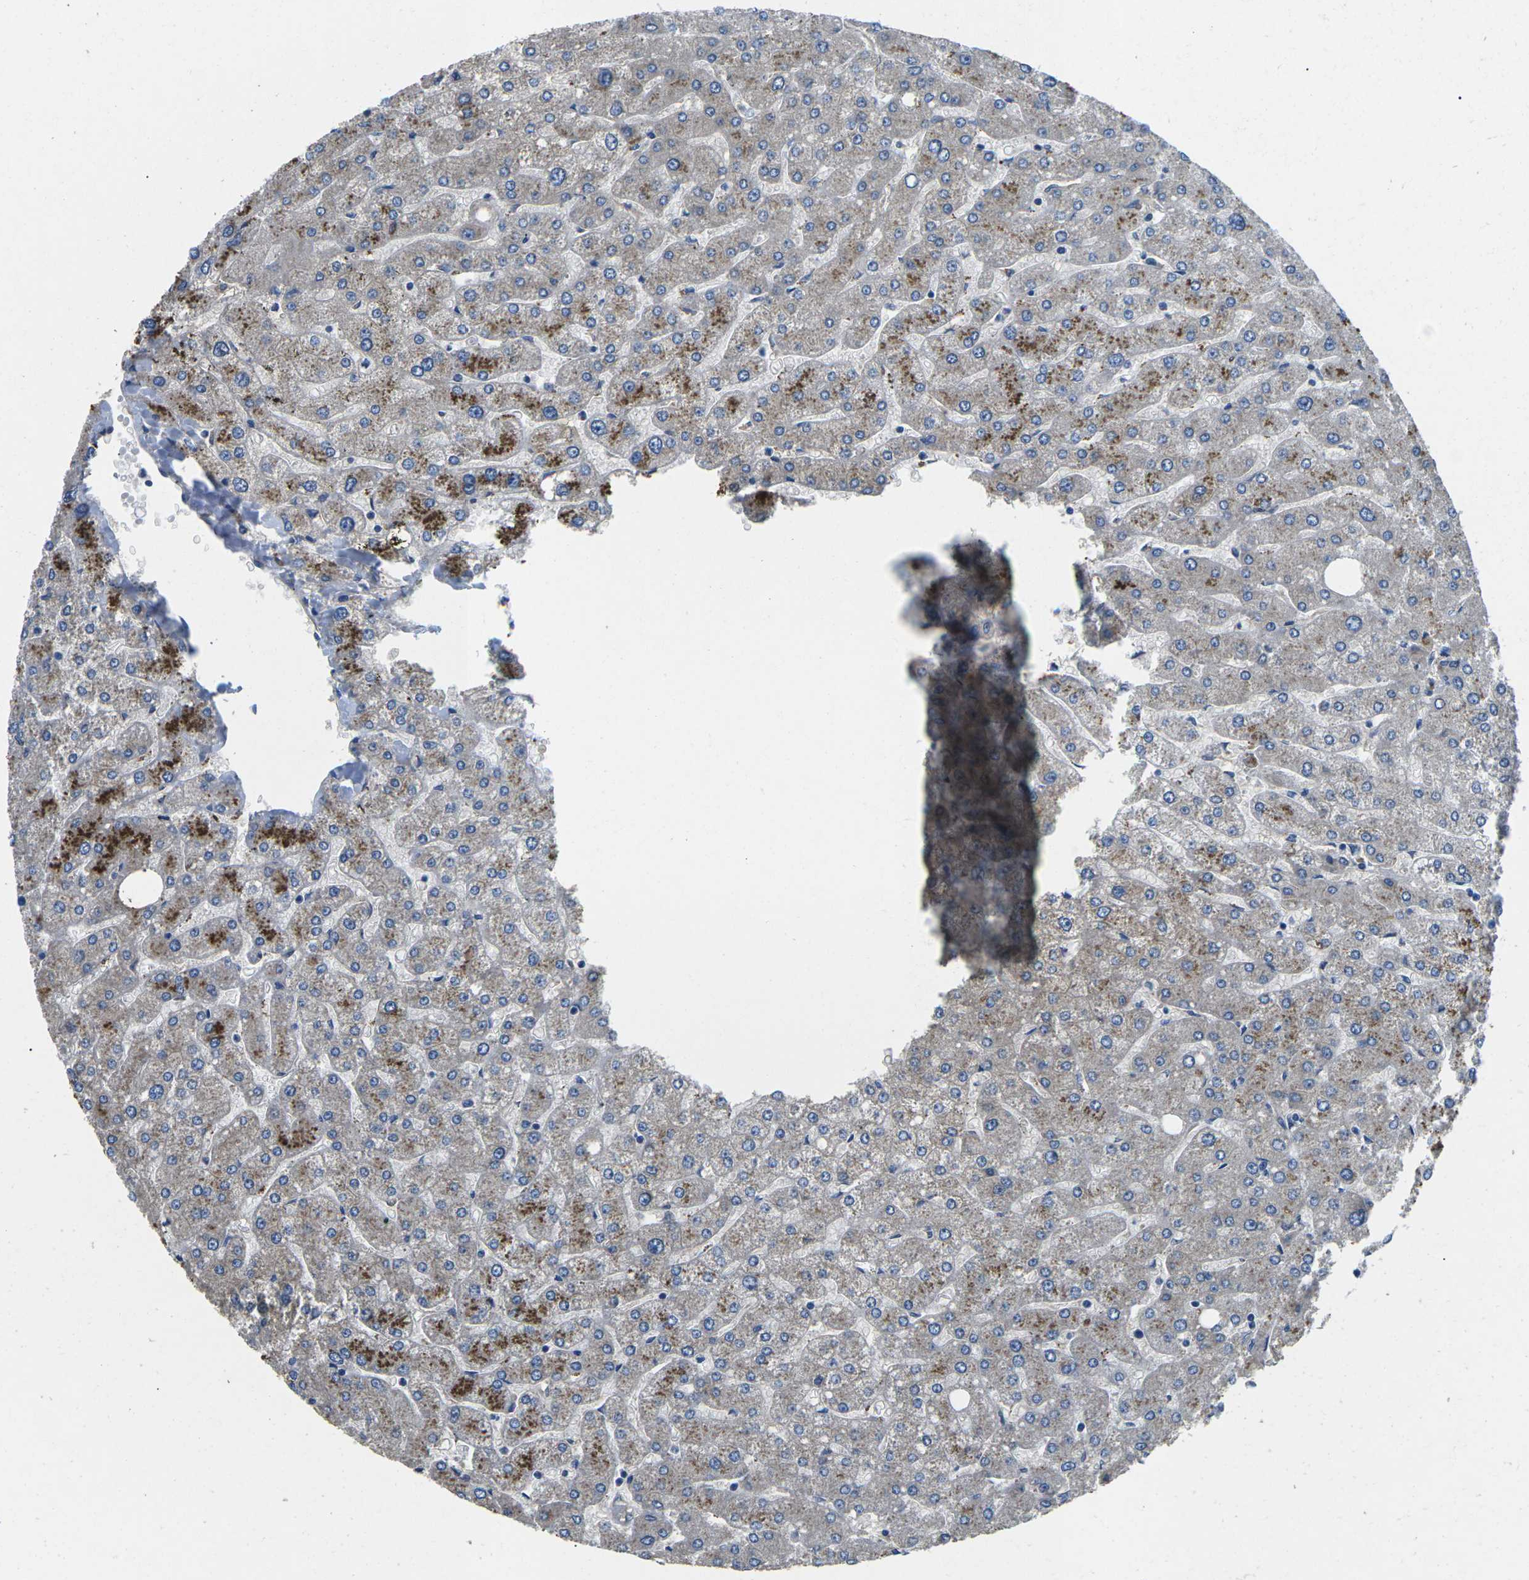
{"staining": {"intensity": "moderate", "quantity": "25%-75%", "location": "cytoplasmic/membranous"}, "tissue": "liver", "cell_type": "Hepatocytes", "image_type": "normal", "snomed": [{"axis": "morphology", "description": "Normal tissue, NOS"}, {"axis": "topography", "description": "Liver"}], "caption": "IHC photomicrograph of normal human liver stained for a protein (brown), which exhibits medium levels of moderate cytoplasmic/membranous staining in approximately 25%-75% of hepatocytes.", "gene": "PDZD8", "patient": {"sex": "male", "age": 55}}